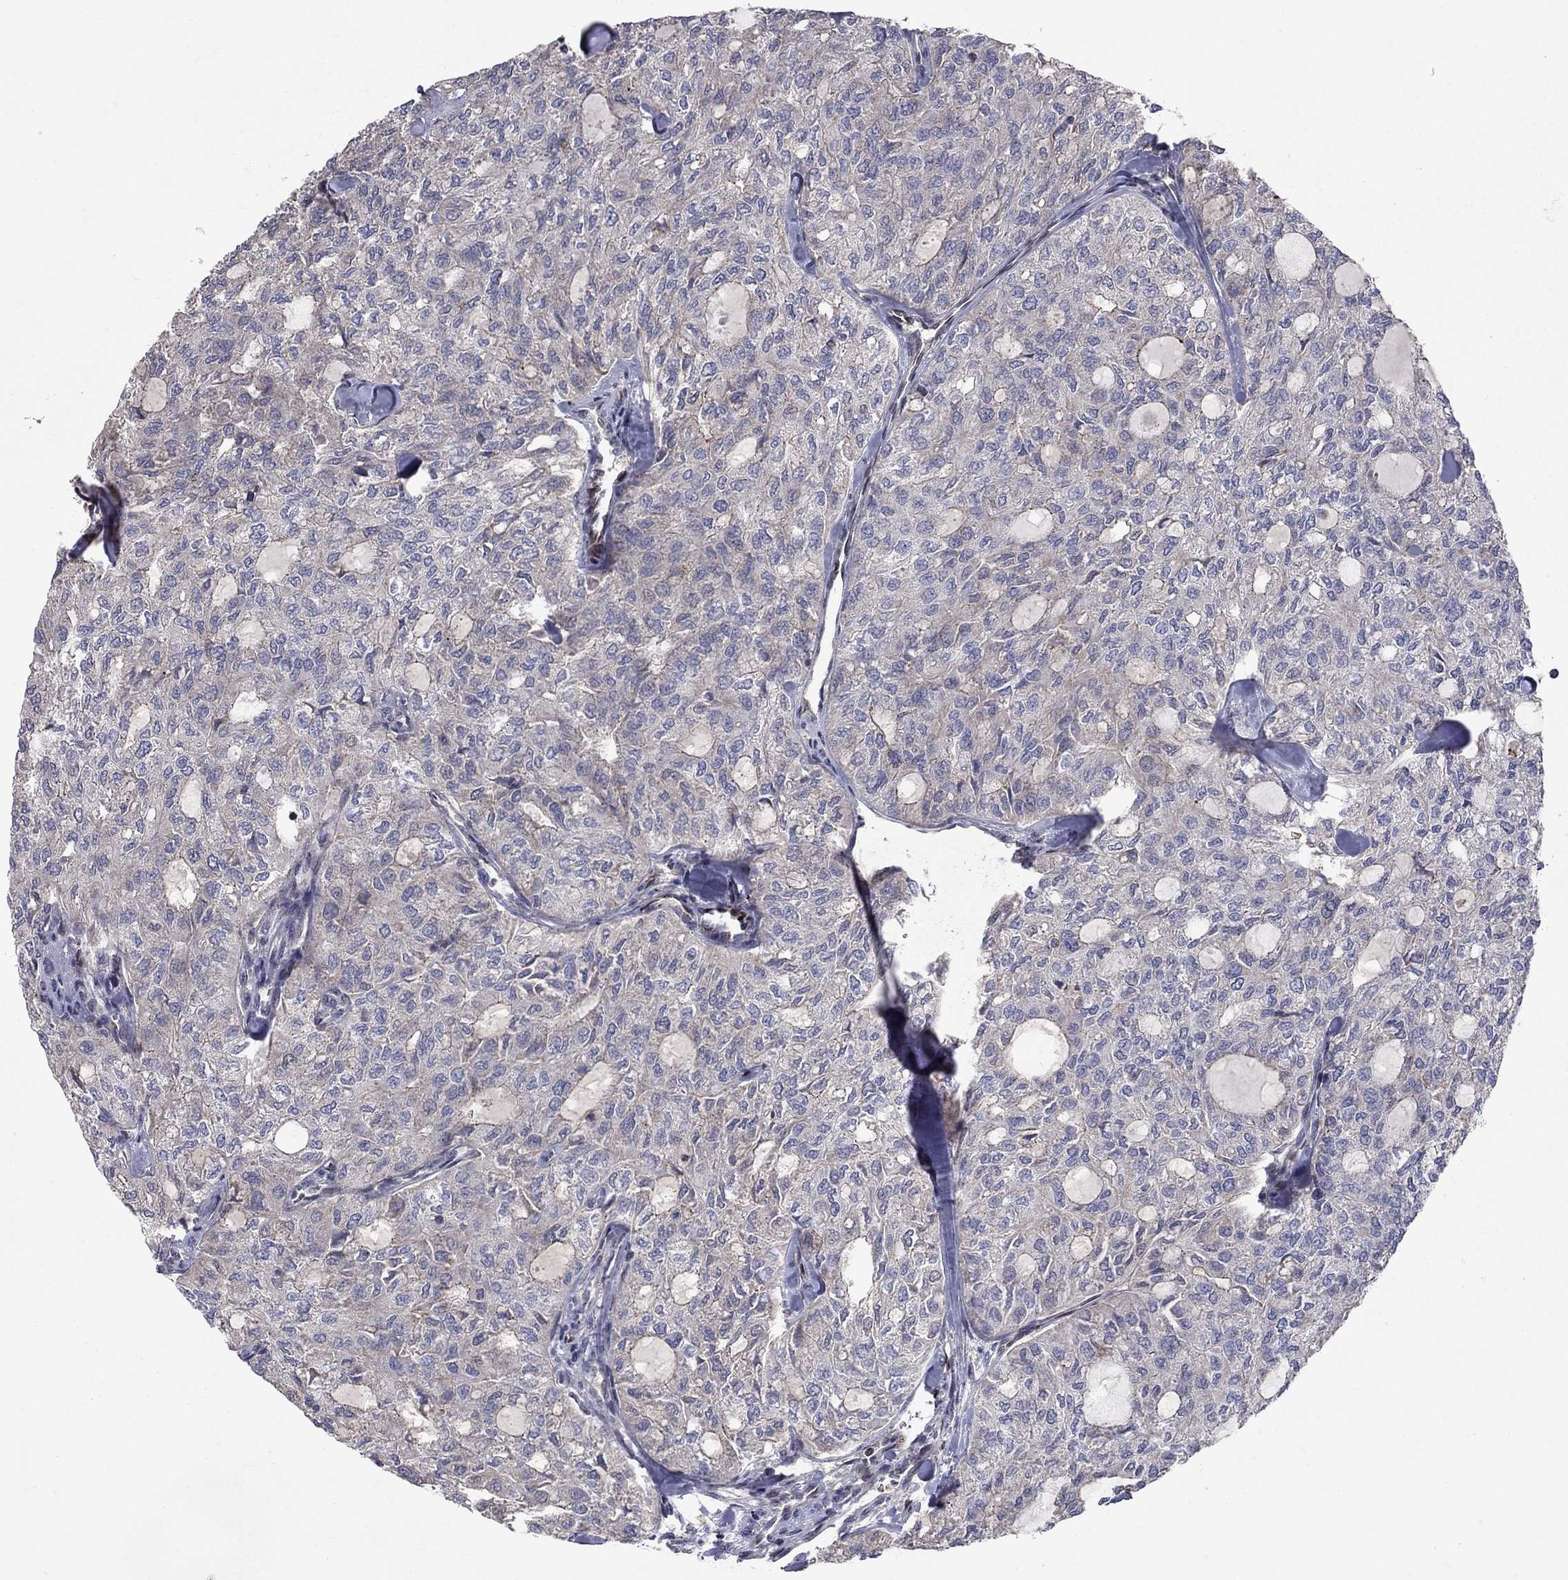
{"staining": {"intensity": "negative", "quantity": "none", "location": "none"}, "tissue": "thyroid cancer", "cell_type": "Tumor cells", "image_type": "cancer", "snomed": [{"axis": "morphology", "description": "Follicular adenoma carcinoma, NOS"}, {"axis": "topography", "description": "Thyroid gland"}], "caption": "Follicular adenoma carcinoma (thyroid) was stained to show a protein in brown. There is no significant staining in tumor cells. (Immunohistochemistry, brightfield microscopy, high magnification).", "gene": "ERN2", "patient": {"sex": "male", "age": 75}}